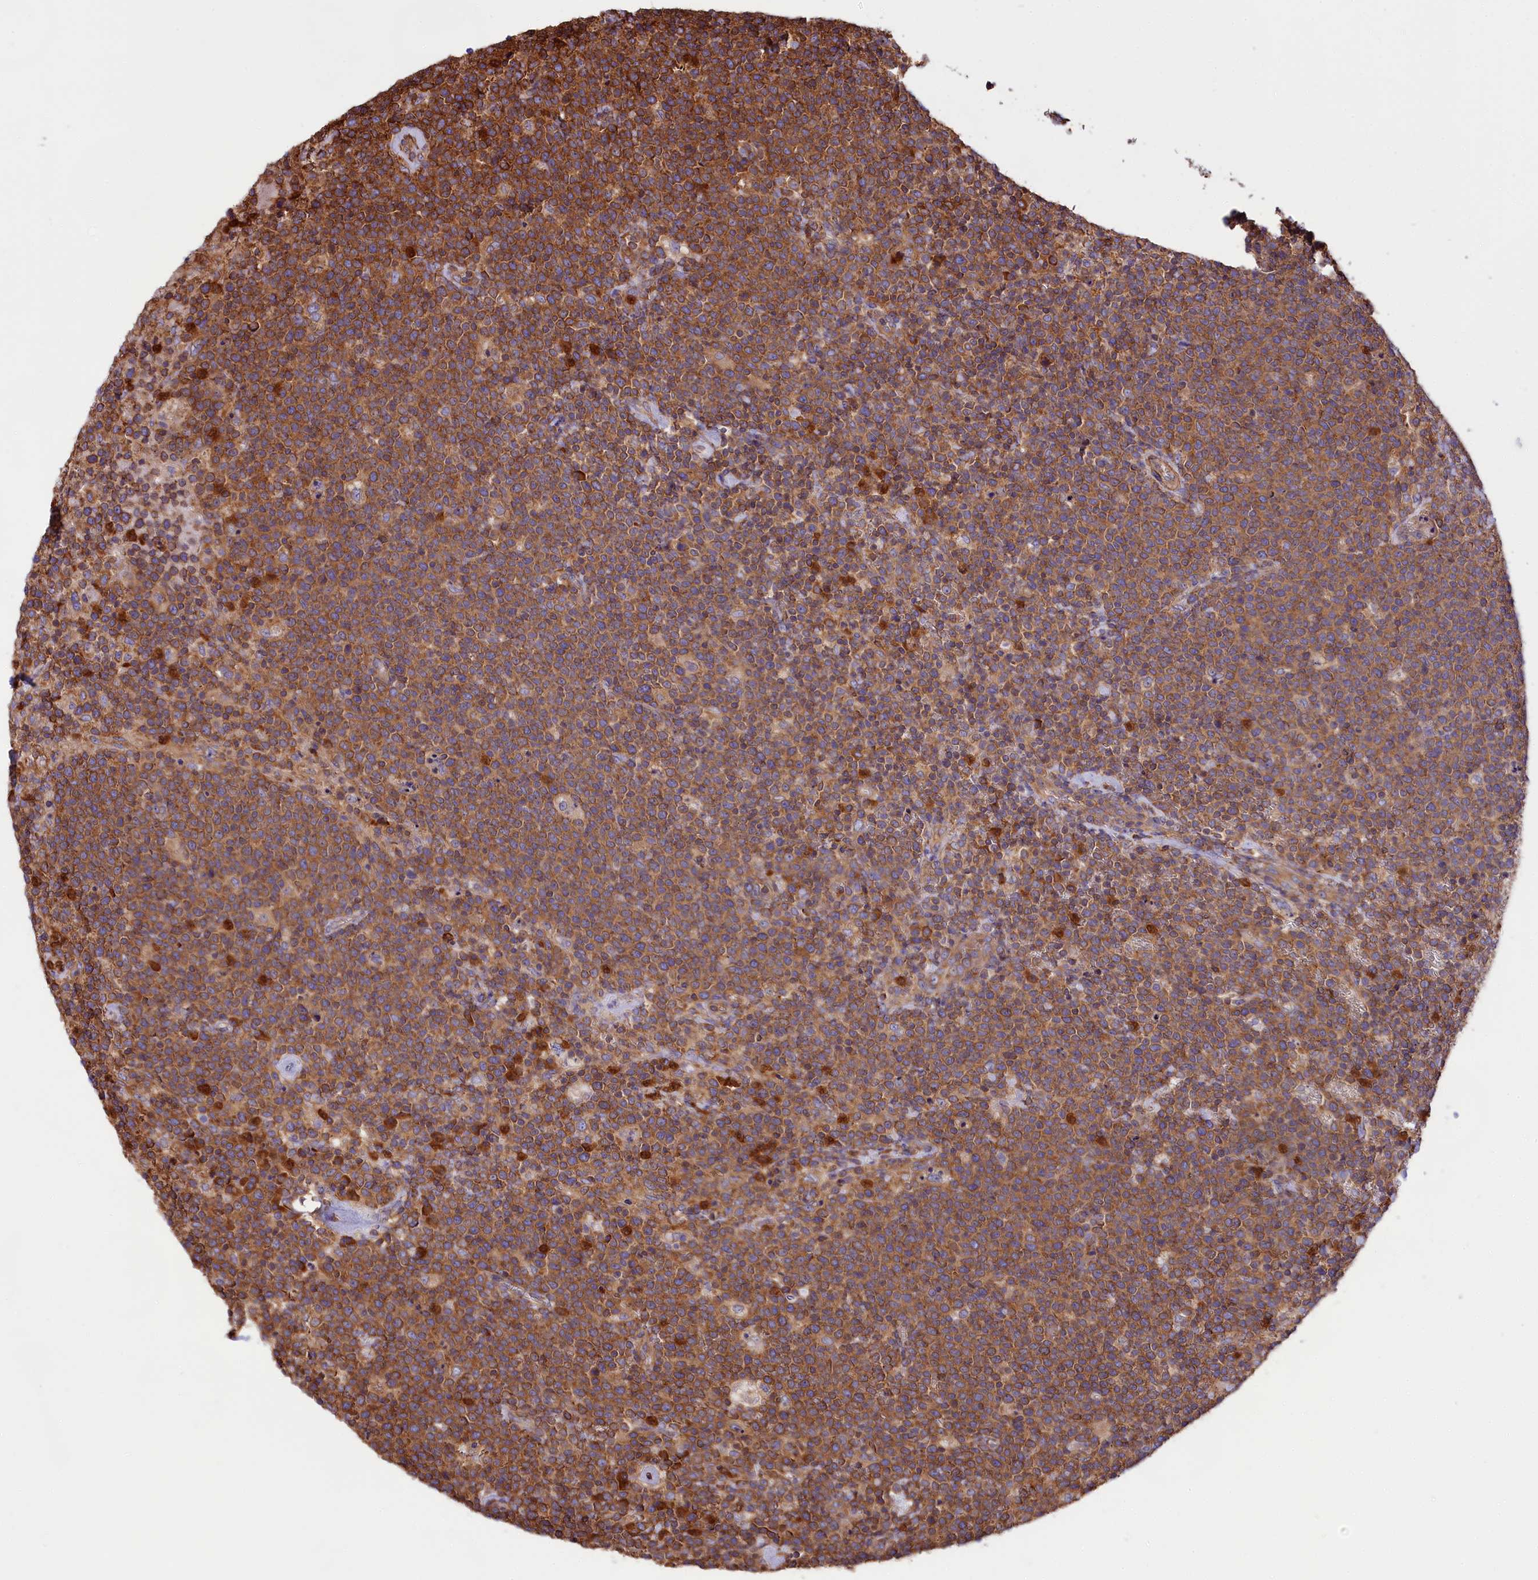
{"staining": {"intensity": "moderate", "quantity": ">75%", "location": "cytoplasmic/membranous"}, "tissue": "lymphoma", "cell_type": "Tumor cells", "image_type": "cancer", "snomed": [{"axis": "morphology", "description": "Malignant lymphoma, non-Hodgkin's type, High grade"}, {"axis": "topography", "description": "Lymph node"}], "caption": "Immunohistochemistry photomicrograph of human lymphoma stained for a protein (brown), which shows medium levels of moderate cytoplasmic/membranous expression in approximately >75% of tumor cells.", "gene": "GYS1", "patient": {"sex": "male", "age": 61}}